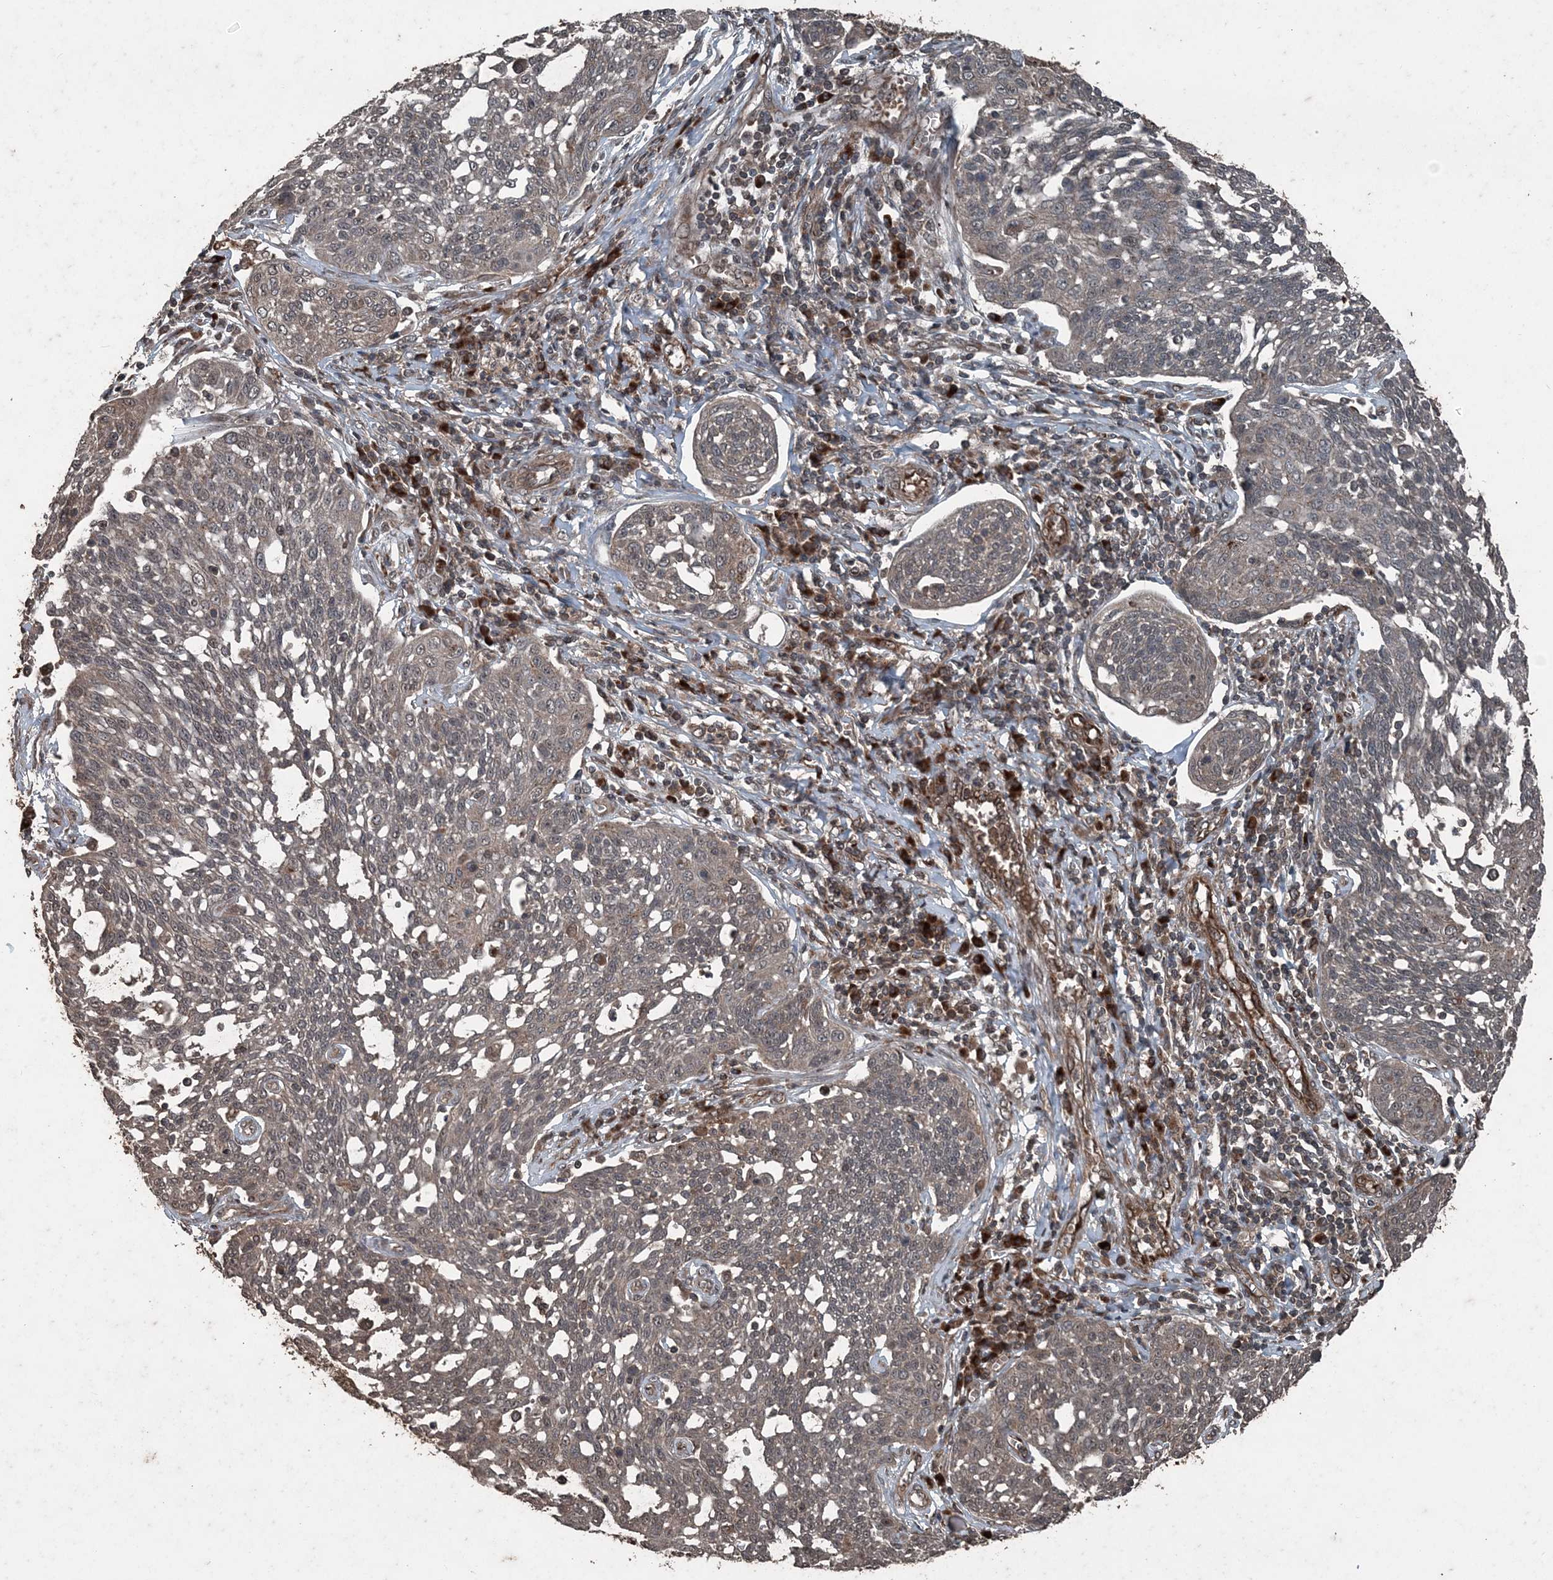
{"staining": {"intensity": "weak", "quantity": "<25%", "location": "cytoplasmic/membranous"}, "tissue": "cervical cancer", "cell_type": "Tumor cells", "image_type": "cancer", "snomed": [{"axis": "morphology", "description": "Squamous cell carcinoma, NOS"}, {"axis": "topography", "description": "Cervix"}], "caption": "Immunohistochemistry micrograph of cervical squamous cell carcinoma stained for a protein (brown), which shows no staining in tumor cells.", "gene": "CFL1", "patient": {"sex": "female", "age": 34}}